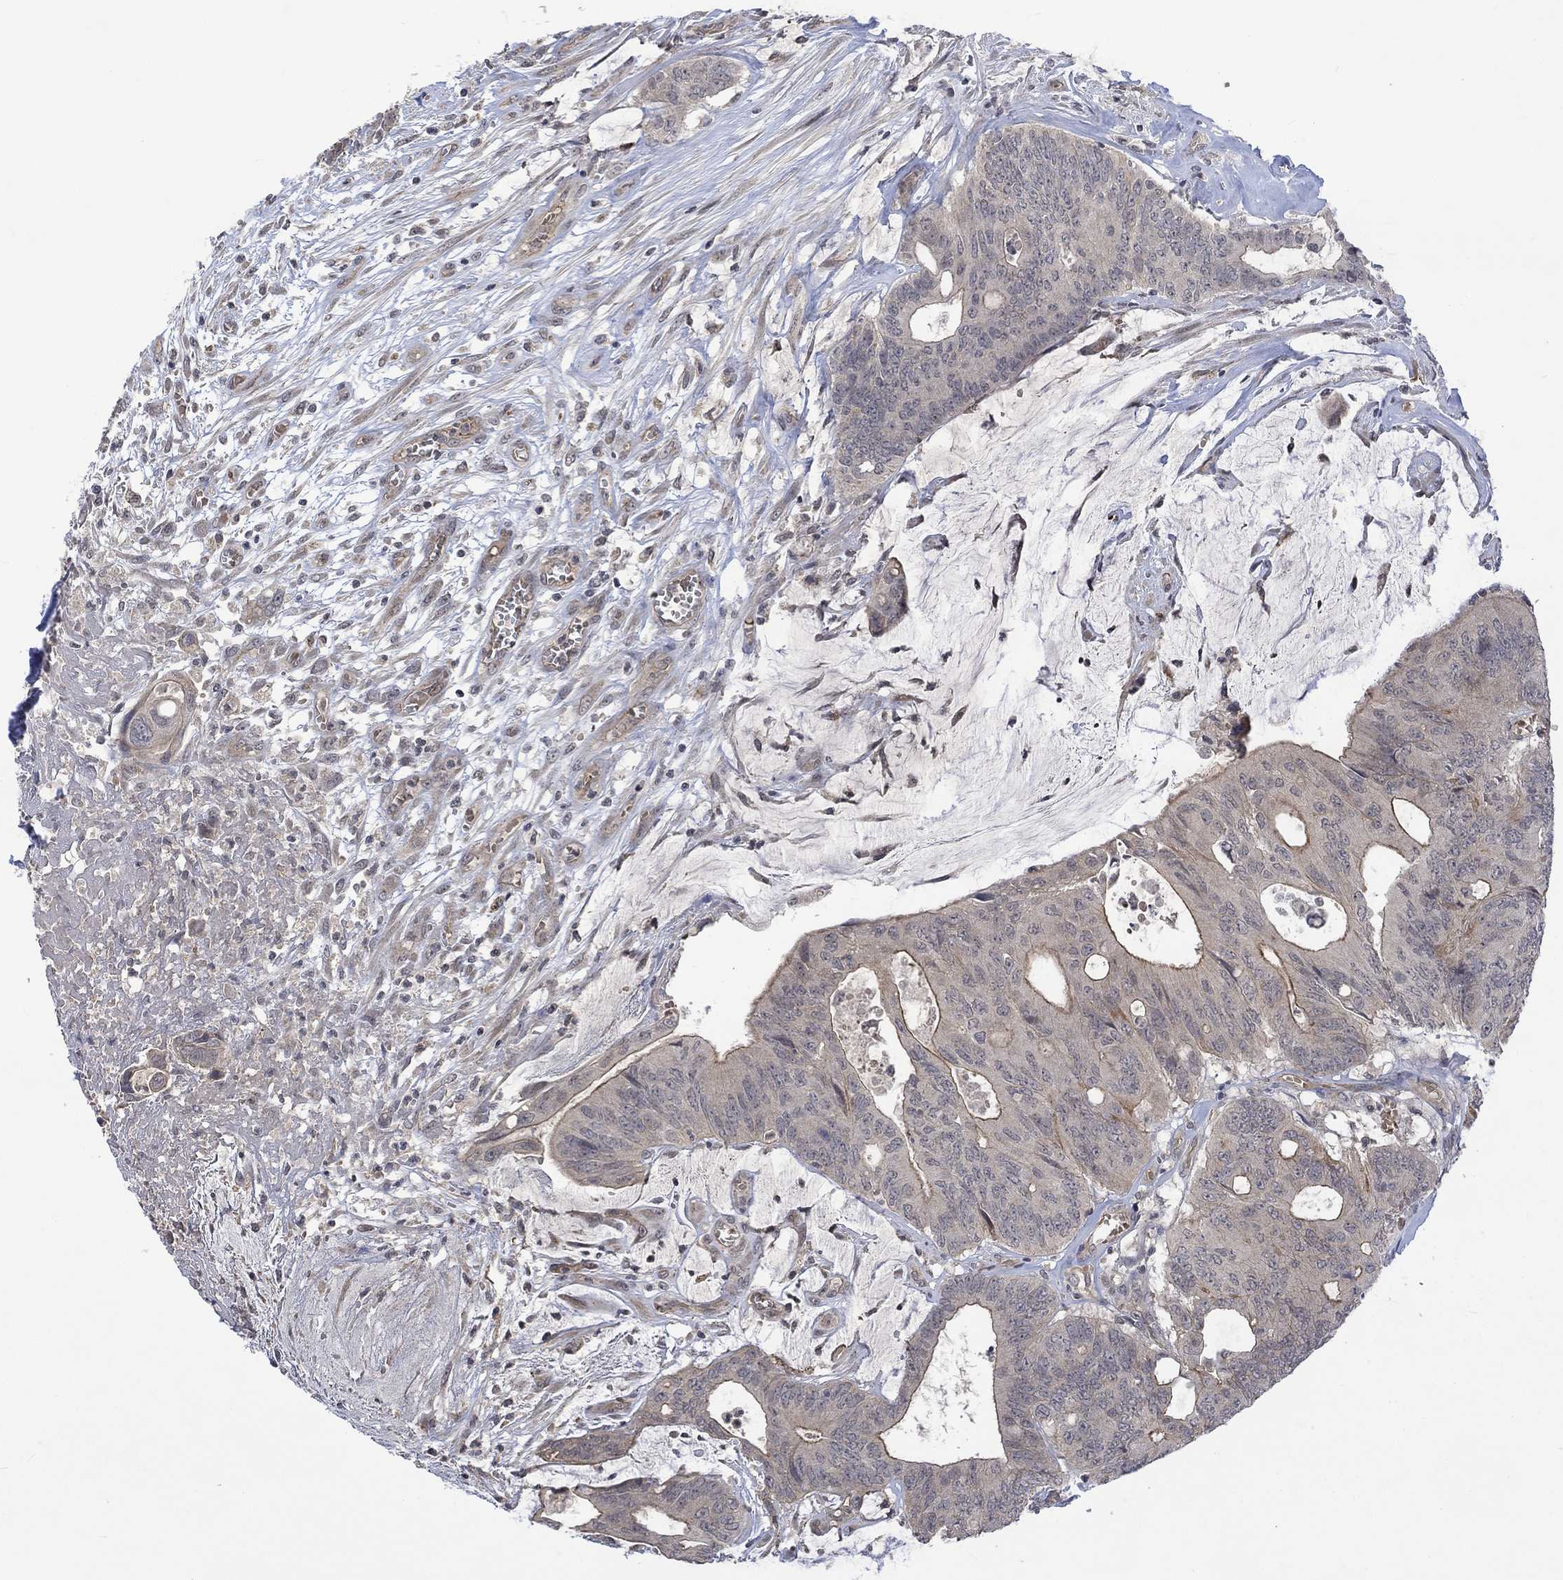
{"staining": {"intensity": "strong", "quantity": "<25%", "location": "cytoplasmic/membranous"}, "tissue": "colorectal cancer", "cell_type": "Tumor cells", "image_type": "cancer", "snomed": [{"axis": "morphology", "description": "Normal tissue, NOS"}, {"axis": "morphology", "description": "Adenocarcinoma, NOS"}, {"axis": "topography", "description": "Colon"}], "caption": "This is an image of IHC staining of colorectal cancer (adenocarcinoma), which shows strong positivity in the cytoplasmic/membranous of tumor cells.", "gene": "GRIN2D", "patient": {"sex": "male", "age": 65}}